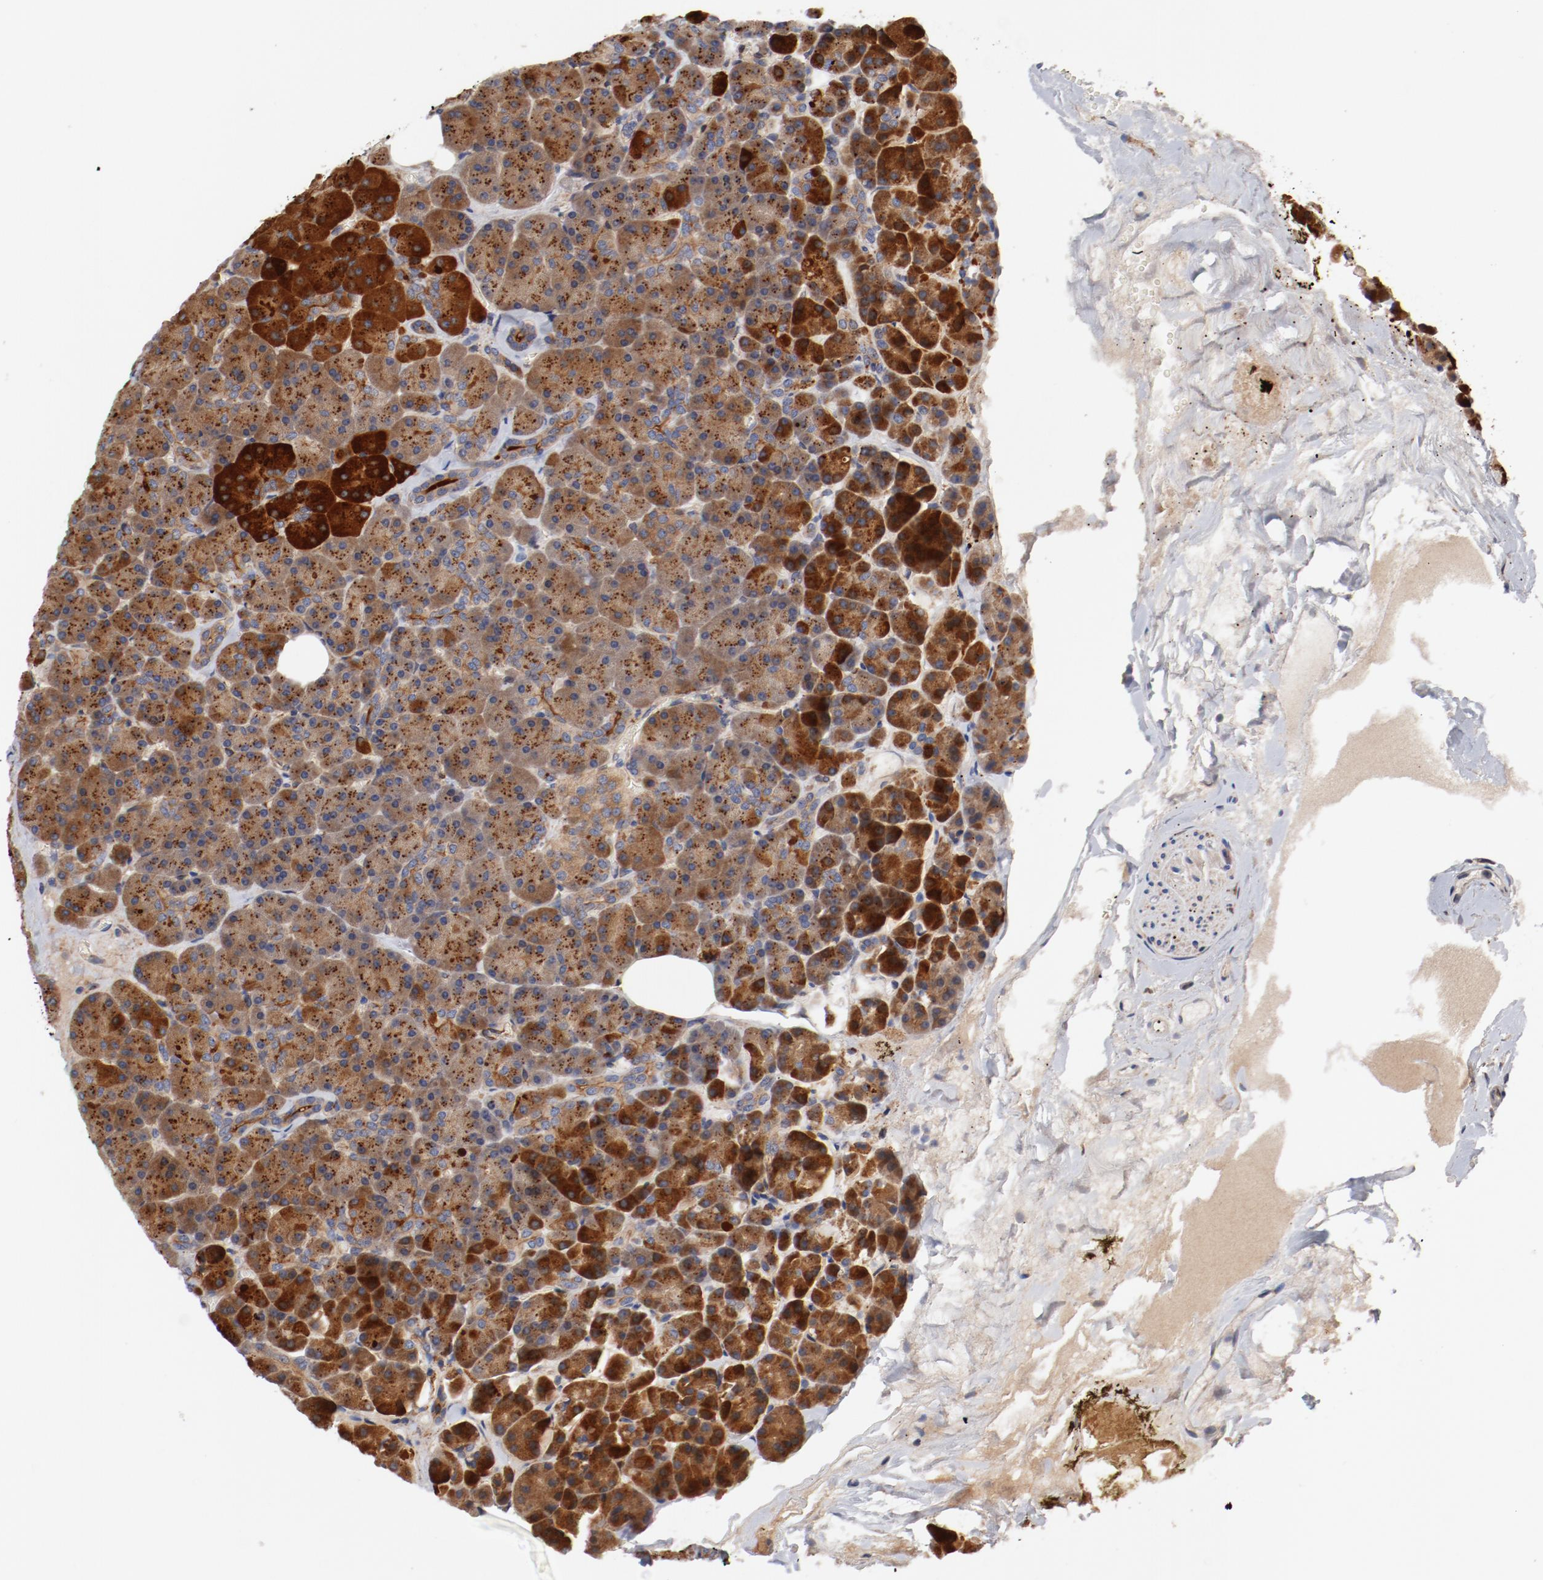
{"staining": {"intensity": "strong", "quantity": ">75%", "location": "cytoplasmic/membranous"}, "tissue": "pancreas", "cell_type": "Exocrine glandular cells", "image_type": "normal", "snomed": [{"axis": "morphology", "description": "Normal tissue, NOS"}, {"axis": "topography", "description": "Pancreas"}], "caption": "A high amount of strong cytoplasmic/membranous staining is seen in approximately >75% of exocrine glandular cells in unremarkable pancreas. The staining is performed using DAB (3,3'-diaminobenzidine) brown chromogen to label protein expression. The nuclei are counter-stained blue using hematoxylin.", "gene": "PITPNM2", "patient": {"sex": "female", "age": 35}}